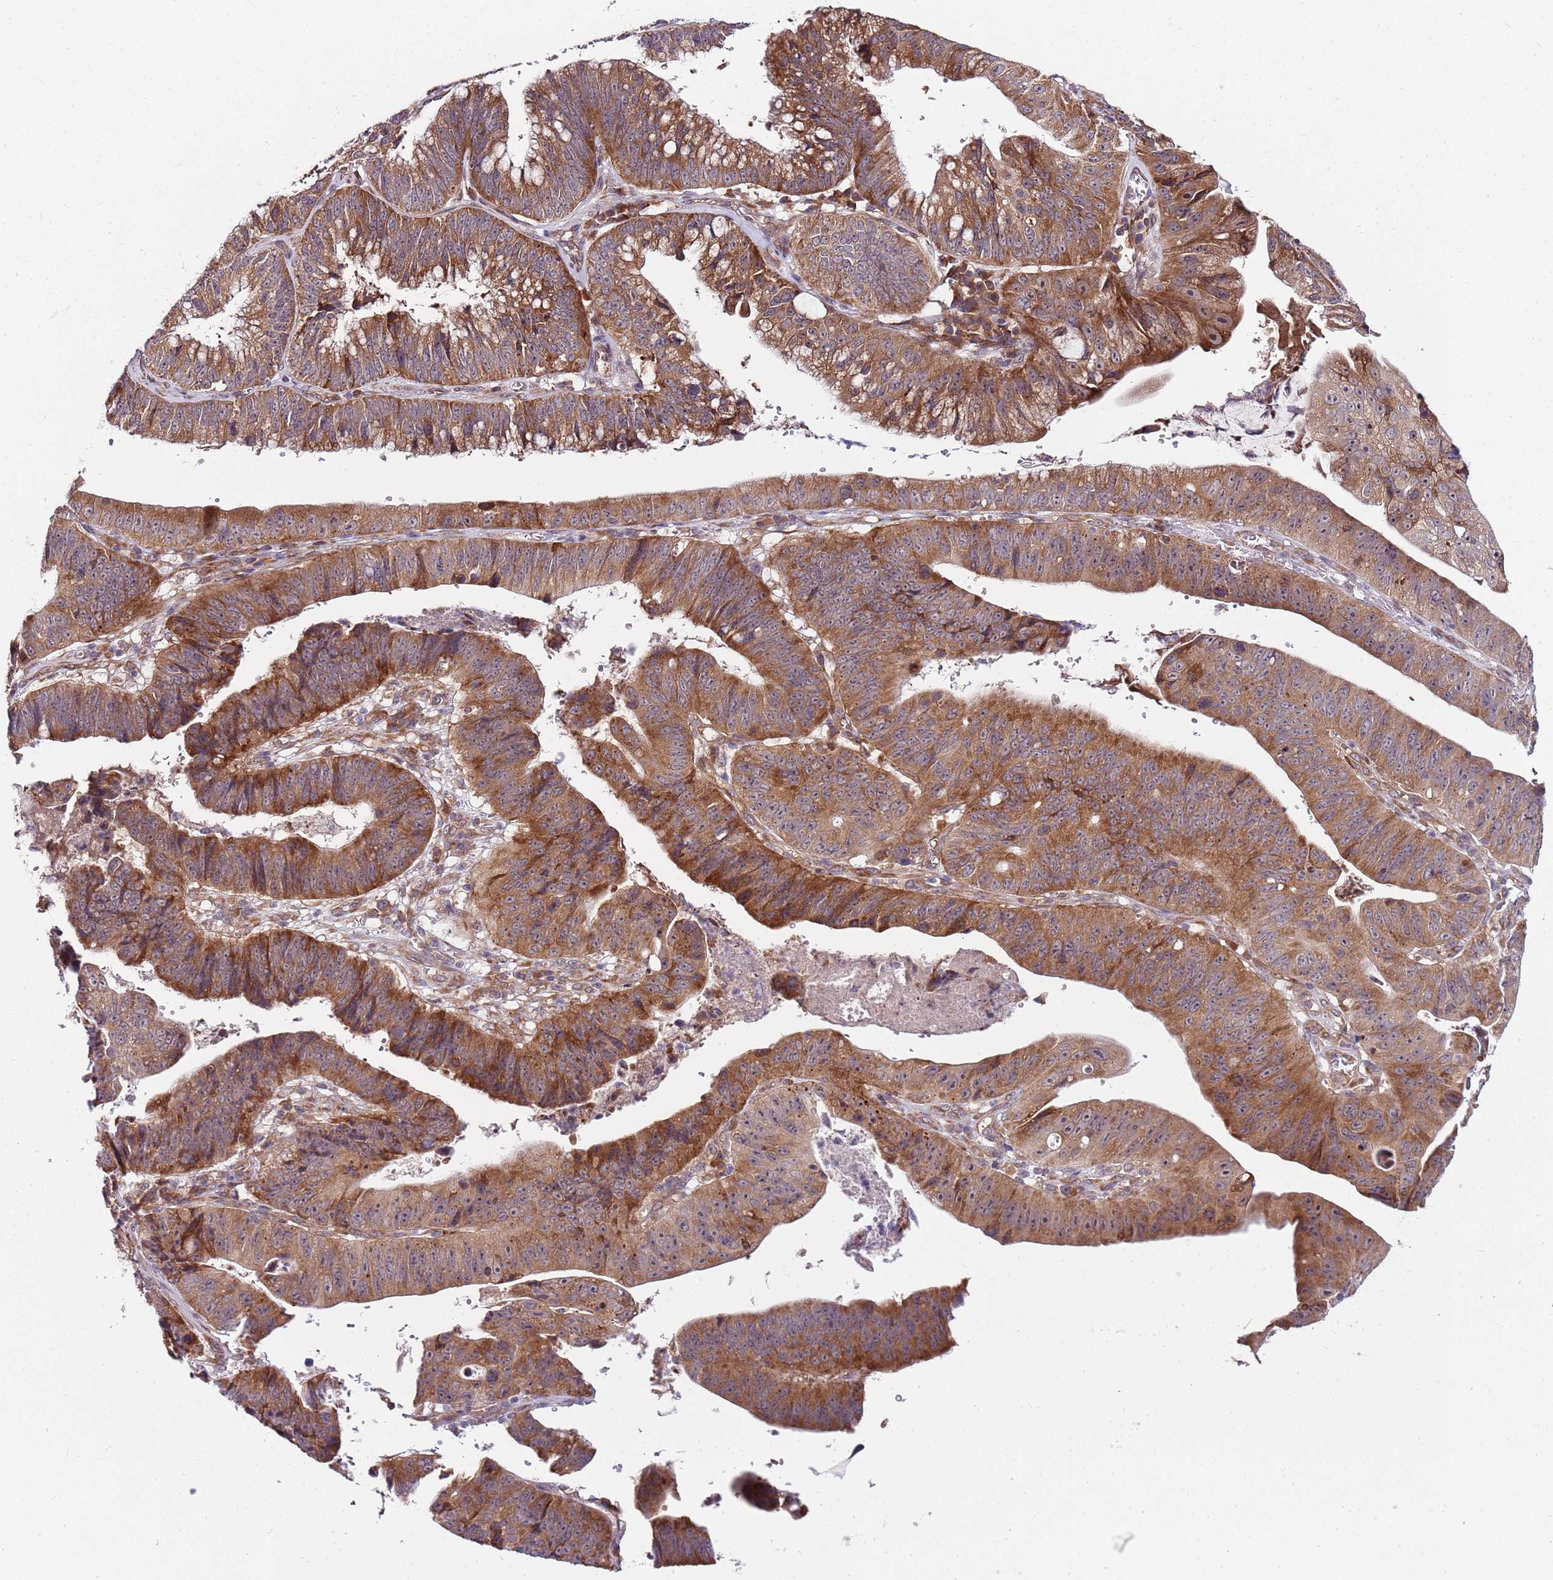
{"staining": {"intensity": "moderate", "quantity": ">75%", "location": "cytoplasmic/membranous"}, "tissue": "stomach cancer", "cell_type": "Tumor cells", "image_type": "cancer", "snomed": [{"axis": "morphology", "description": "Adenocarcinoma, NOS"}, {"axis": "topography", "description": "Stomach"}], "caption": "A brown stain highlights moderate cytoplasmic/membranous staining of a protein in human adenocarcinoma (stomach) tumor cells.", "gene": "FBXL22", "patient": {"sex": "male", "age": 59}}